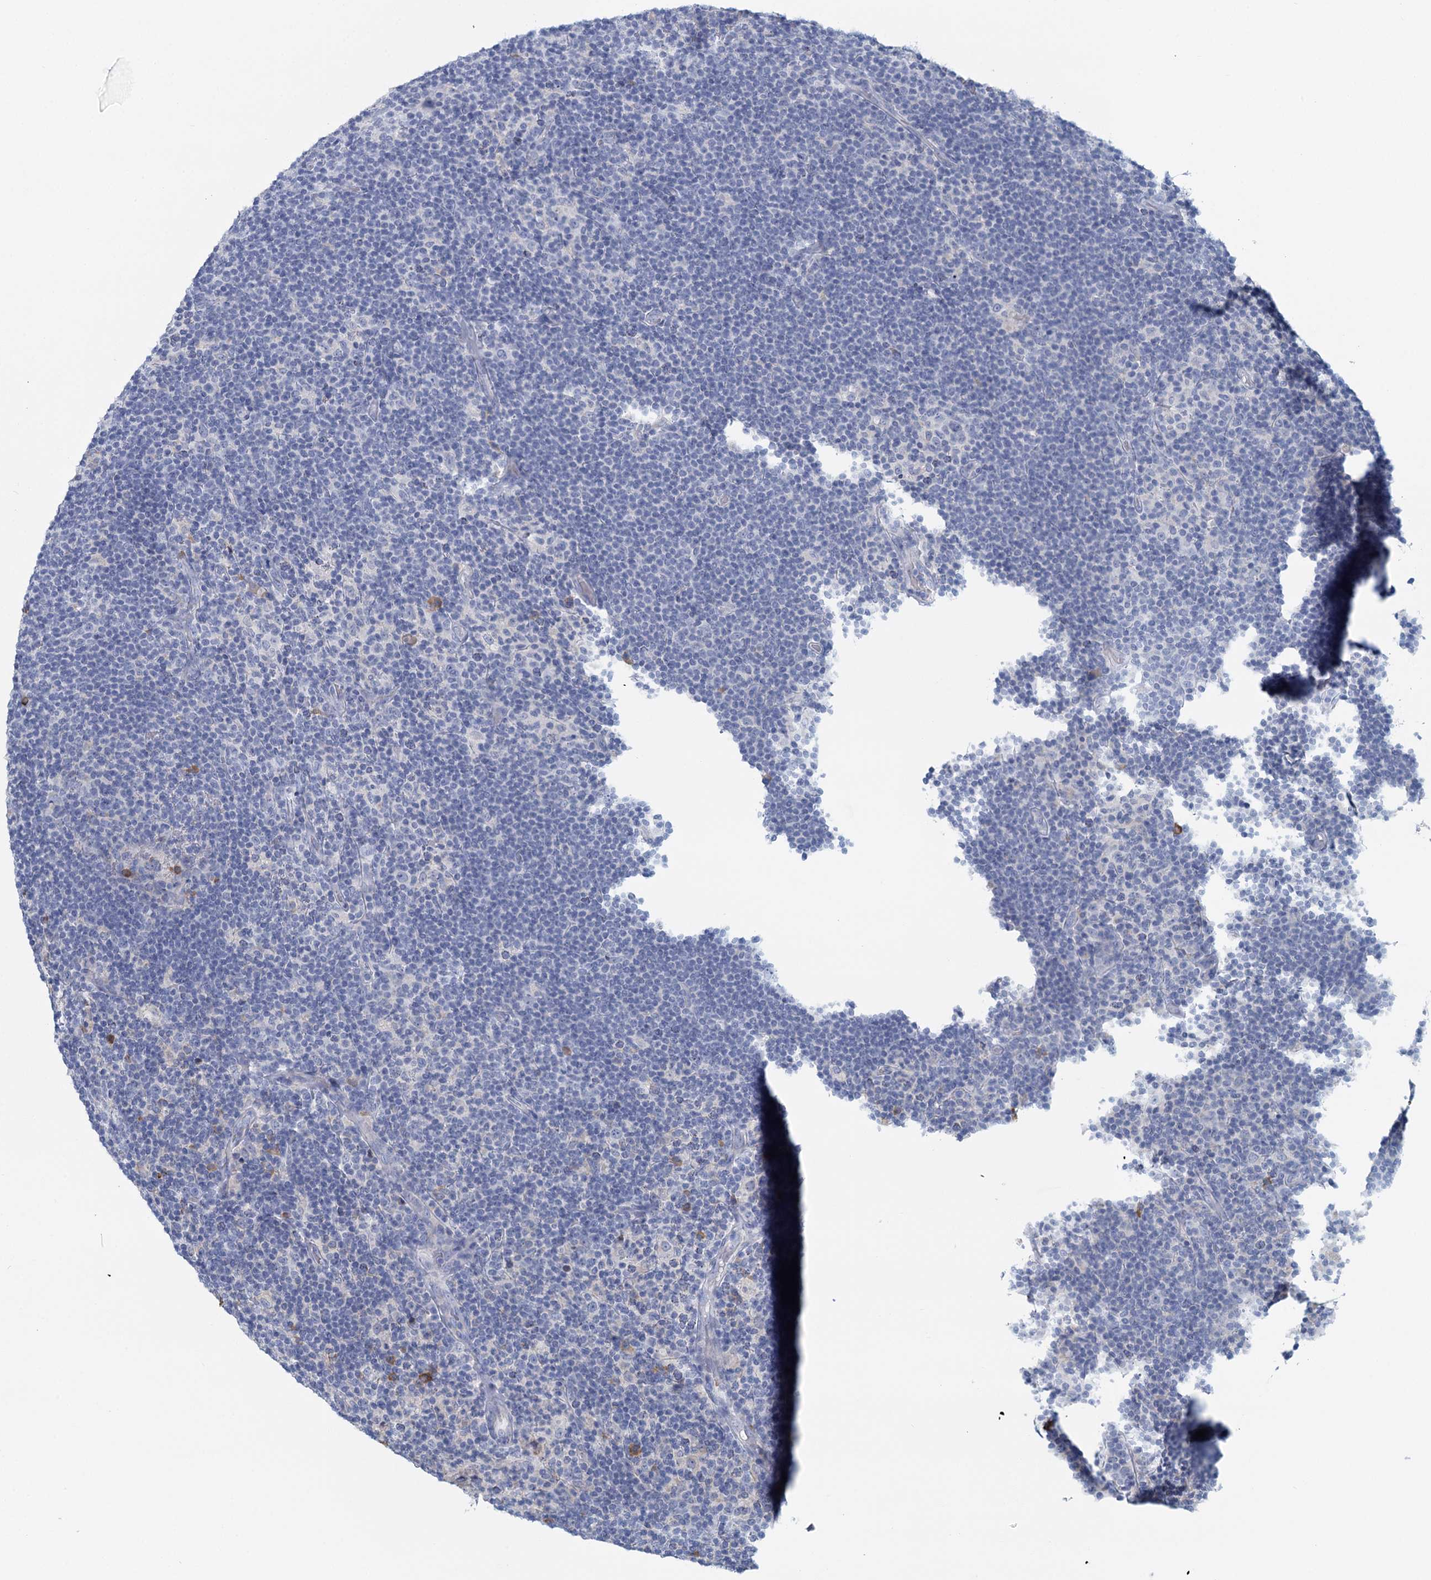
{"staining": {"intensity": "negative", "quantity": "none", "location": "none"}, "tissue": "lymphoma", "cell_type": "Tumor cells", "image_type": "cancer", "snomed": [{"axis": "morphology", "description": "Hodgkin's disease, NOS"}, {"axis": "topography", "description": "Lymph node"}], "caption": "Immunohistochemical staining of human lymphoma displays no significant expression in tumor cells.", "gene": "ANKRD16", "patient": {"sex": "female", "age": 57}}